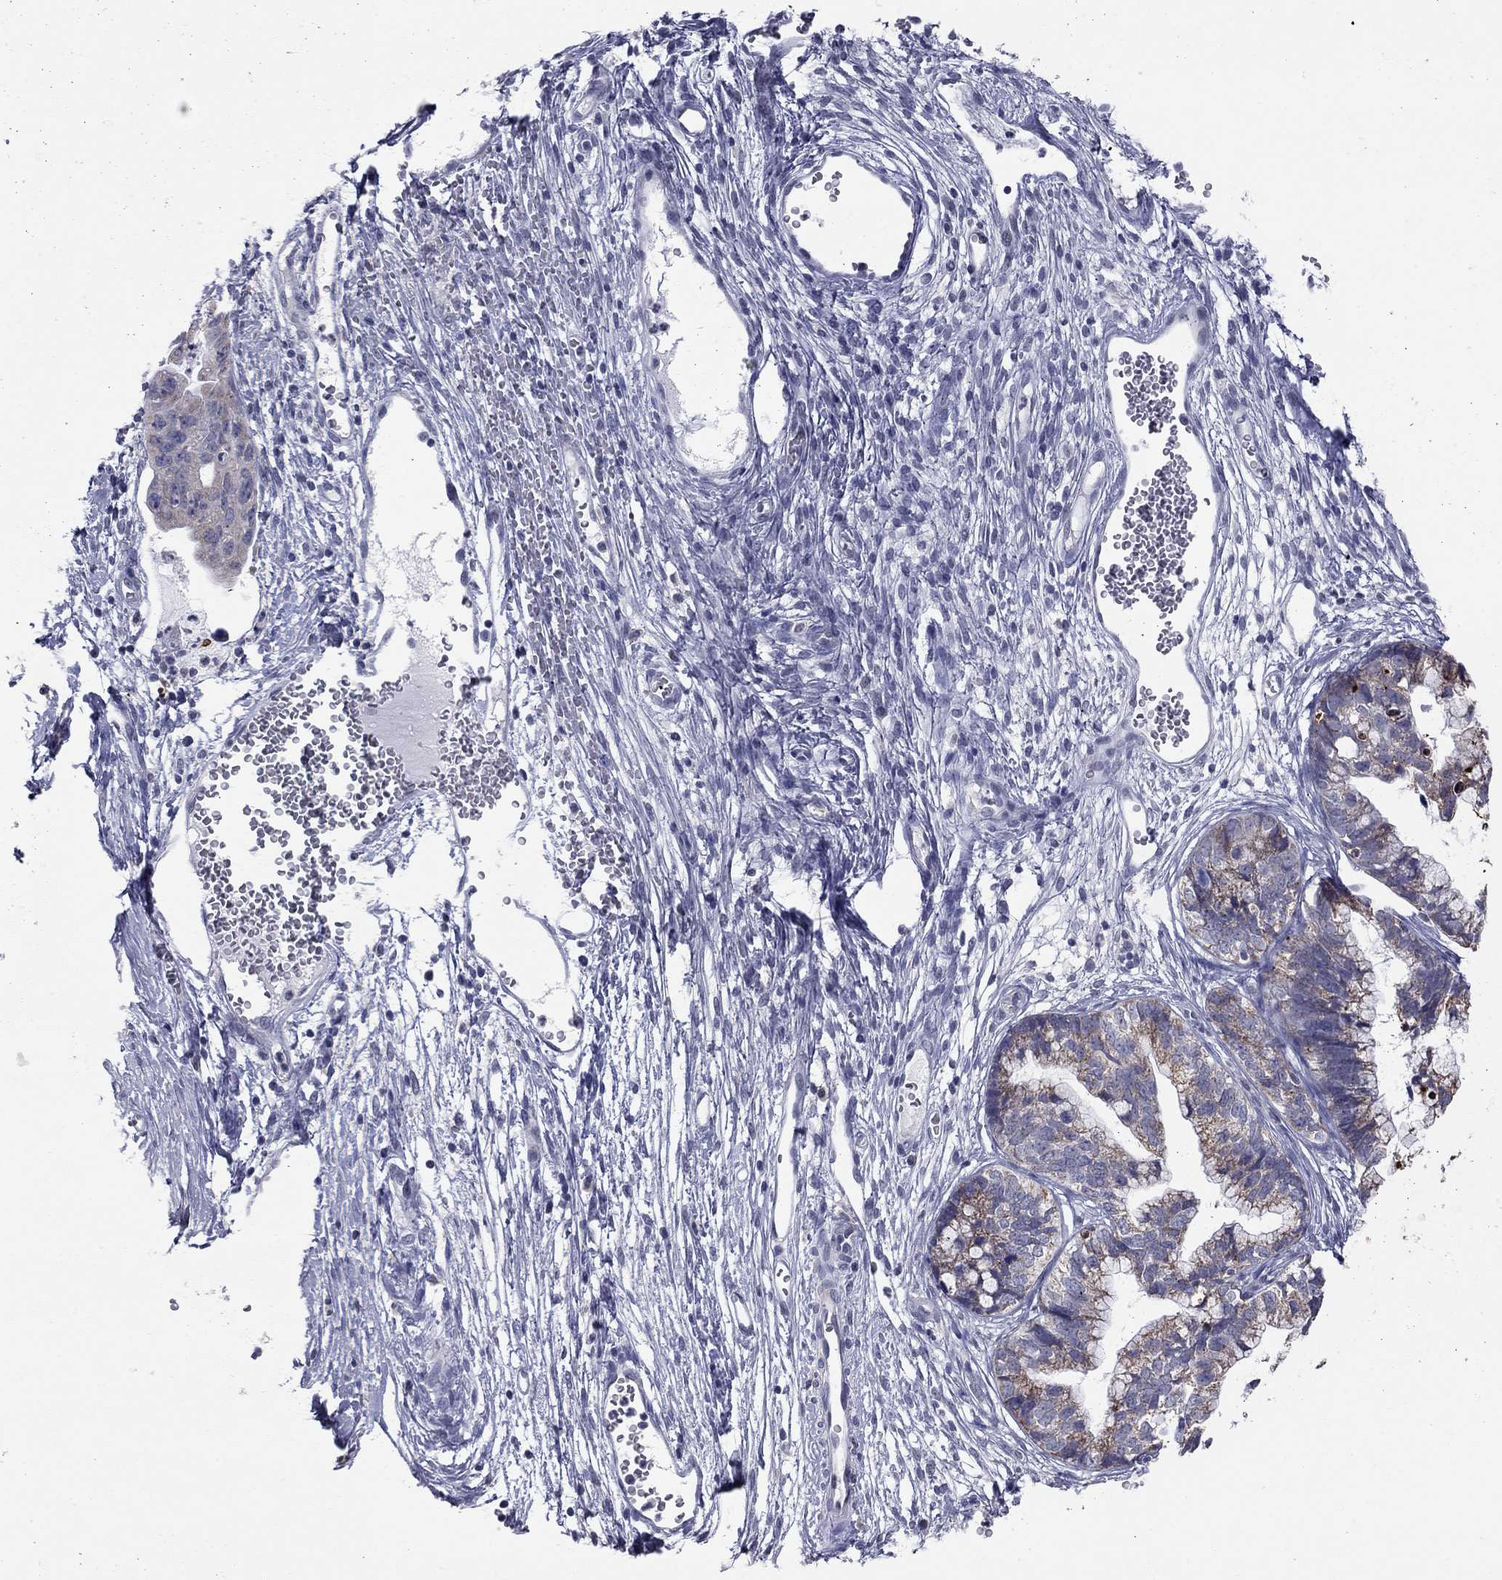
{"staining": {"intensity": "strong", "quantity": ">75%", "location": "cytoplasmic/membranous"}, "tissue": "cervical cancer", "cell_type": "Tumor cells", "image_type": "cancer", "snomed": [{"axis": "morphology", "description": "Adenocarcinoma, NOS"}, {"axis": "topography", "description": "Cervix"}], "caption": "High-magnification brightfield microscopy of cervical cancer stained with DAB (brown) and counterstained with hematoxylin (blue). tumor cells exhibit strong cytoplasmic/membranous staining is appreciated in approximately>75% of cells.", "gene": "SHOC2", "patient": {"sex": "female", "age": 44}}